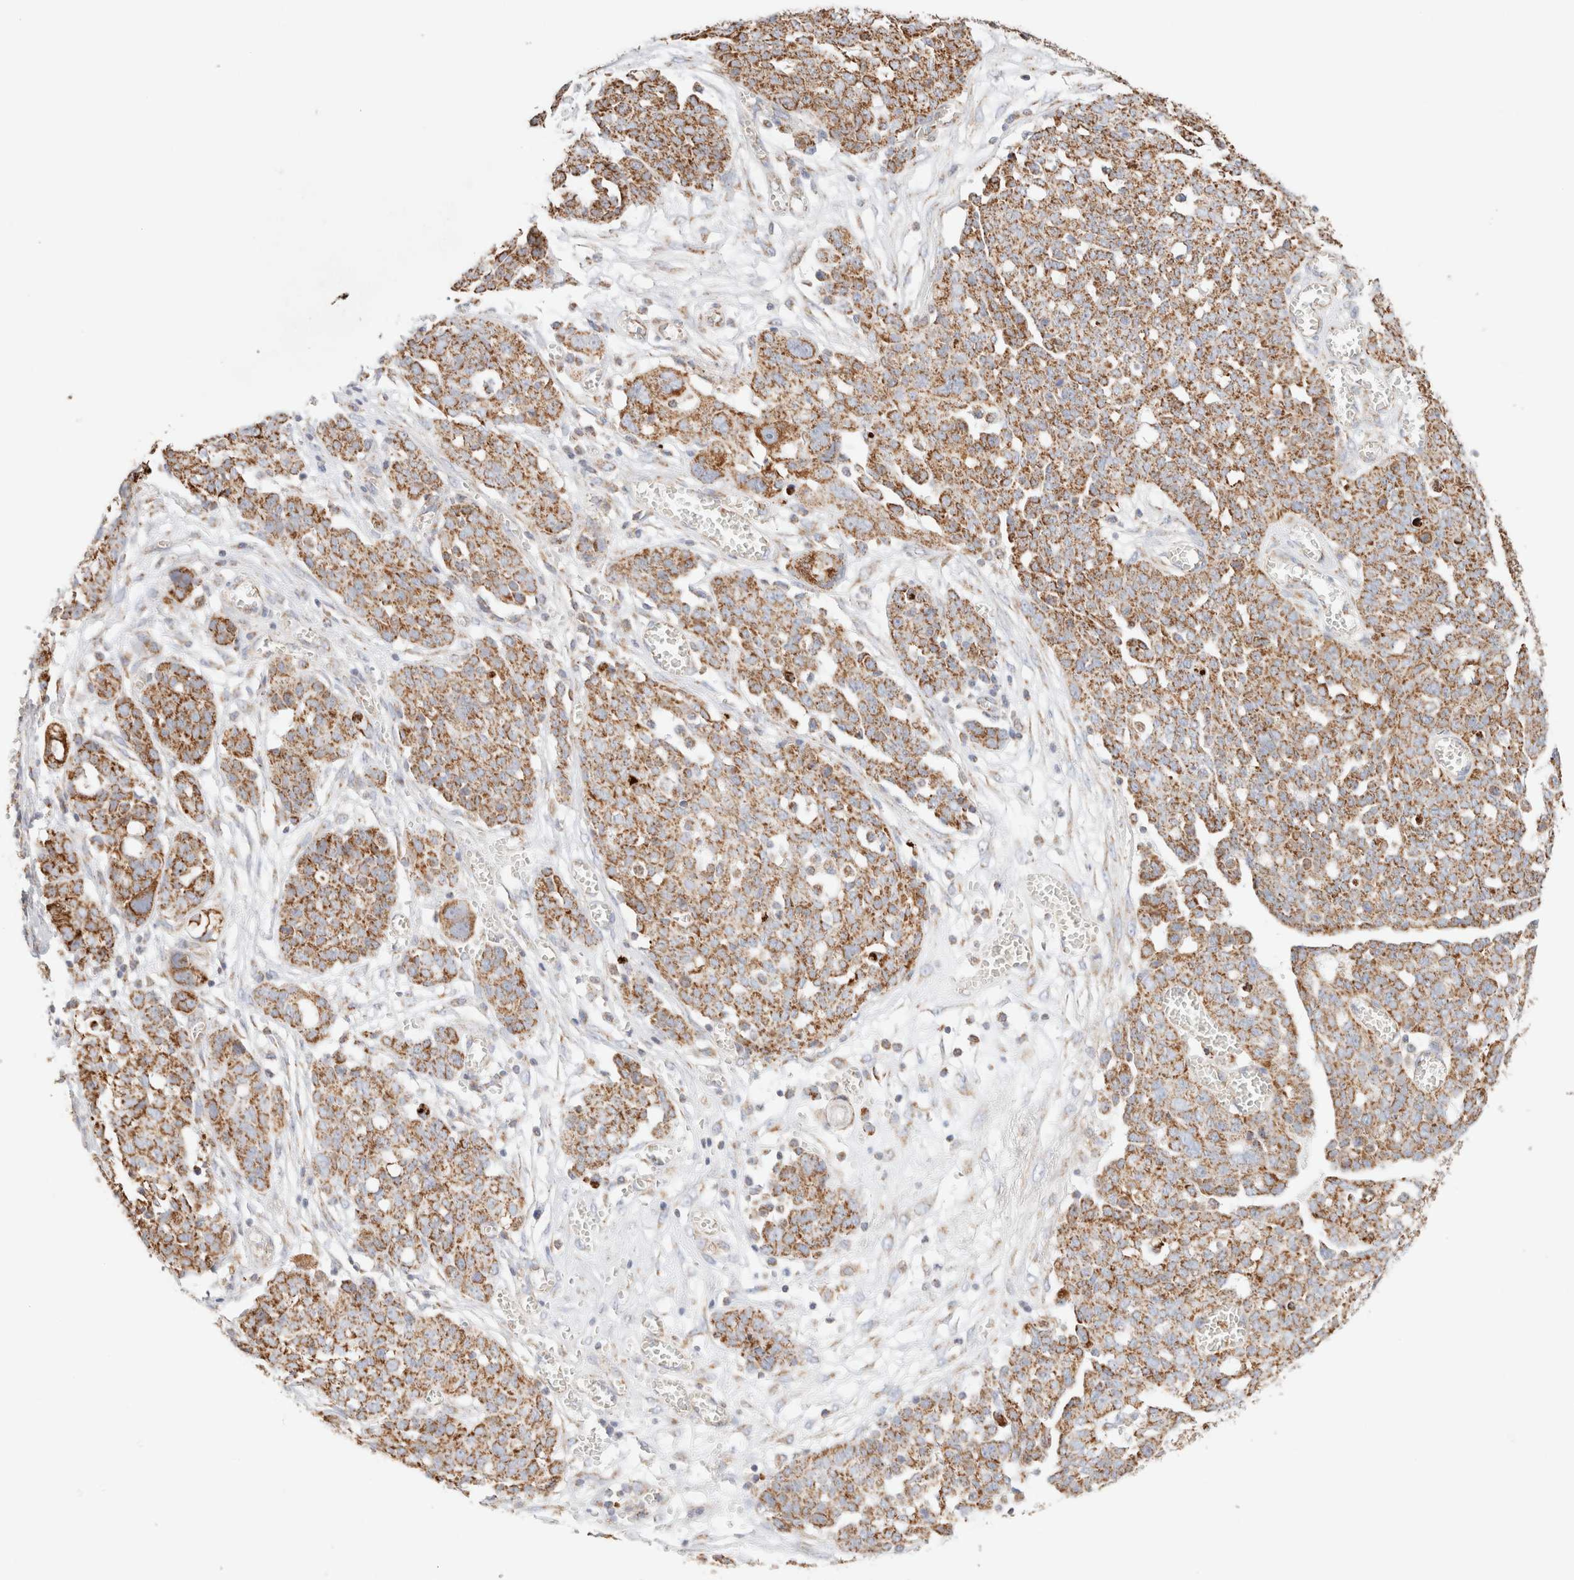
{"staining": {"intensity": "moderate", "quantity": ">75%", "location": "cytoplasmic/membranous"}, "tissue": "ovarian cancer", "cell_type": "Tumor cells", "image_type": "cancer", "snomed": [{"axis": "morphology", "description": "Cystadenocarcinoma, serous, NOS"}, {"axis": "topography", "description": "Soft tissue"}, {"axis": "topography", "description": "Ovary"}], "caption": "Immunohistochemistry image of neoplastic tissue: ovarian cancer stained using IHC shows medium levels of moderate protein expression localized specifically in the cytoplasmic/membranous of tumor cells, appearing as a cytoplasmic/membranous brown color.", "gene": "PHB2", "patient": {"sex": "female", "age": 57}}